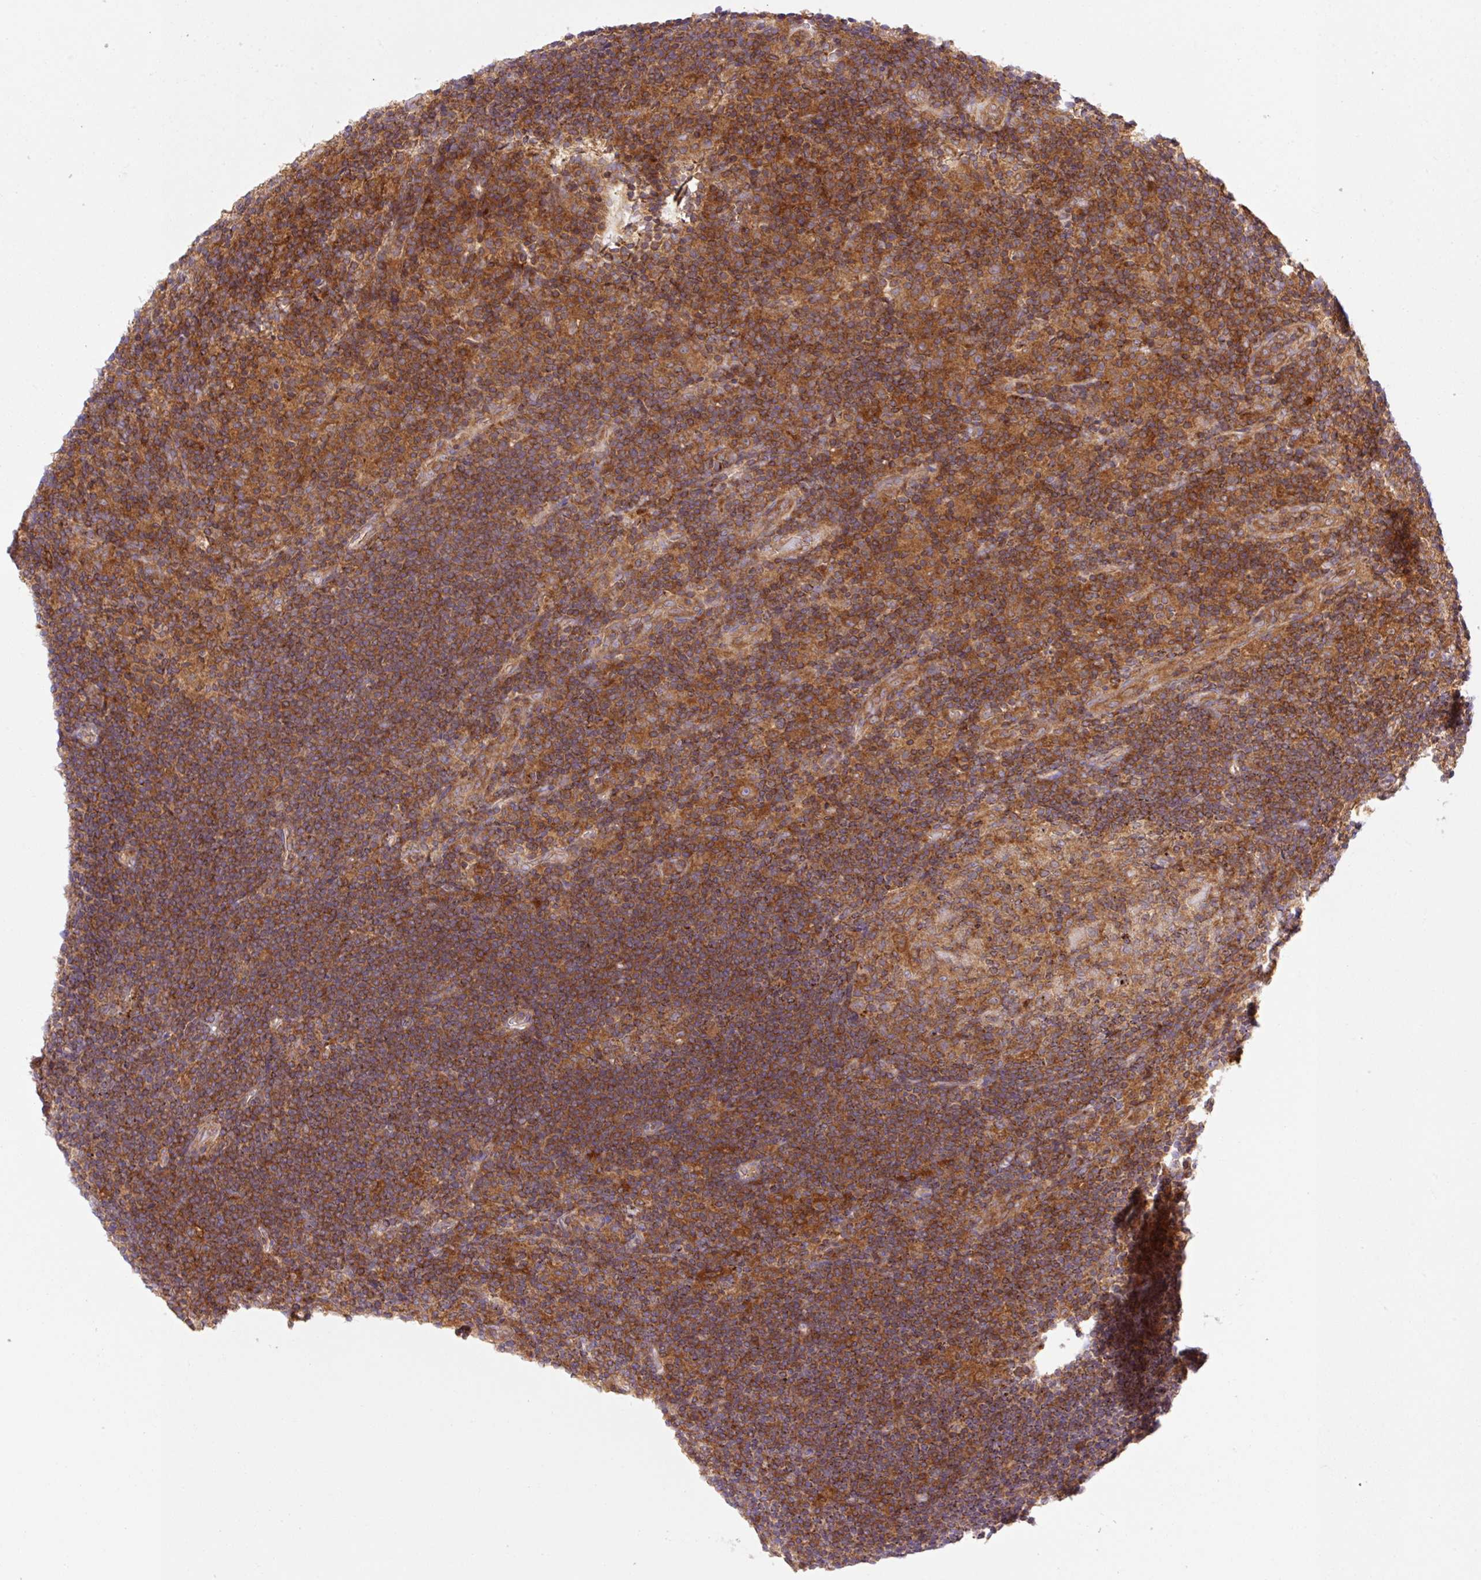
{"staining": {"intensity": "moderate", "quantity": ">75%", "location": "cytoplasmic/membranous"}, "tissue": "lymphoma", "cell_type": "Tumor cells", "image_type": "cancer", "snomed": [{"axis": "morphology", "description": "Hodgkin's disease, NOS"}, {"axis": "topography", "description": "Lymph node"}], "caption": "IHC staining of Hodgkin's disease, which reveals medium levels of moderate cytoplasmic/membranous staining in approximately >75% of tumor cells indicating moderate cytoplasmic/membranous protein staining. The staining was performed using DAB (brown) for protein detection and nuclei were counterstained in hematoxylin (blue).", "gene": "VPS4A", "patient": {"sex": "female", "age": 57}}